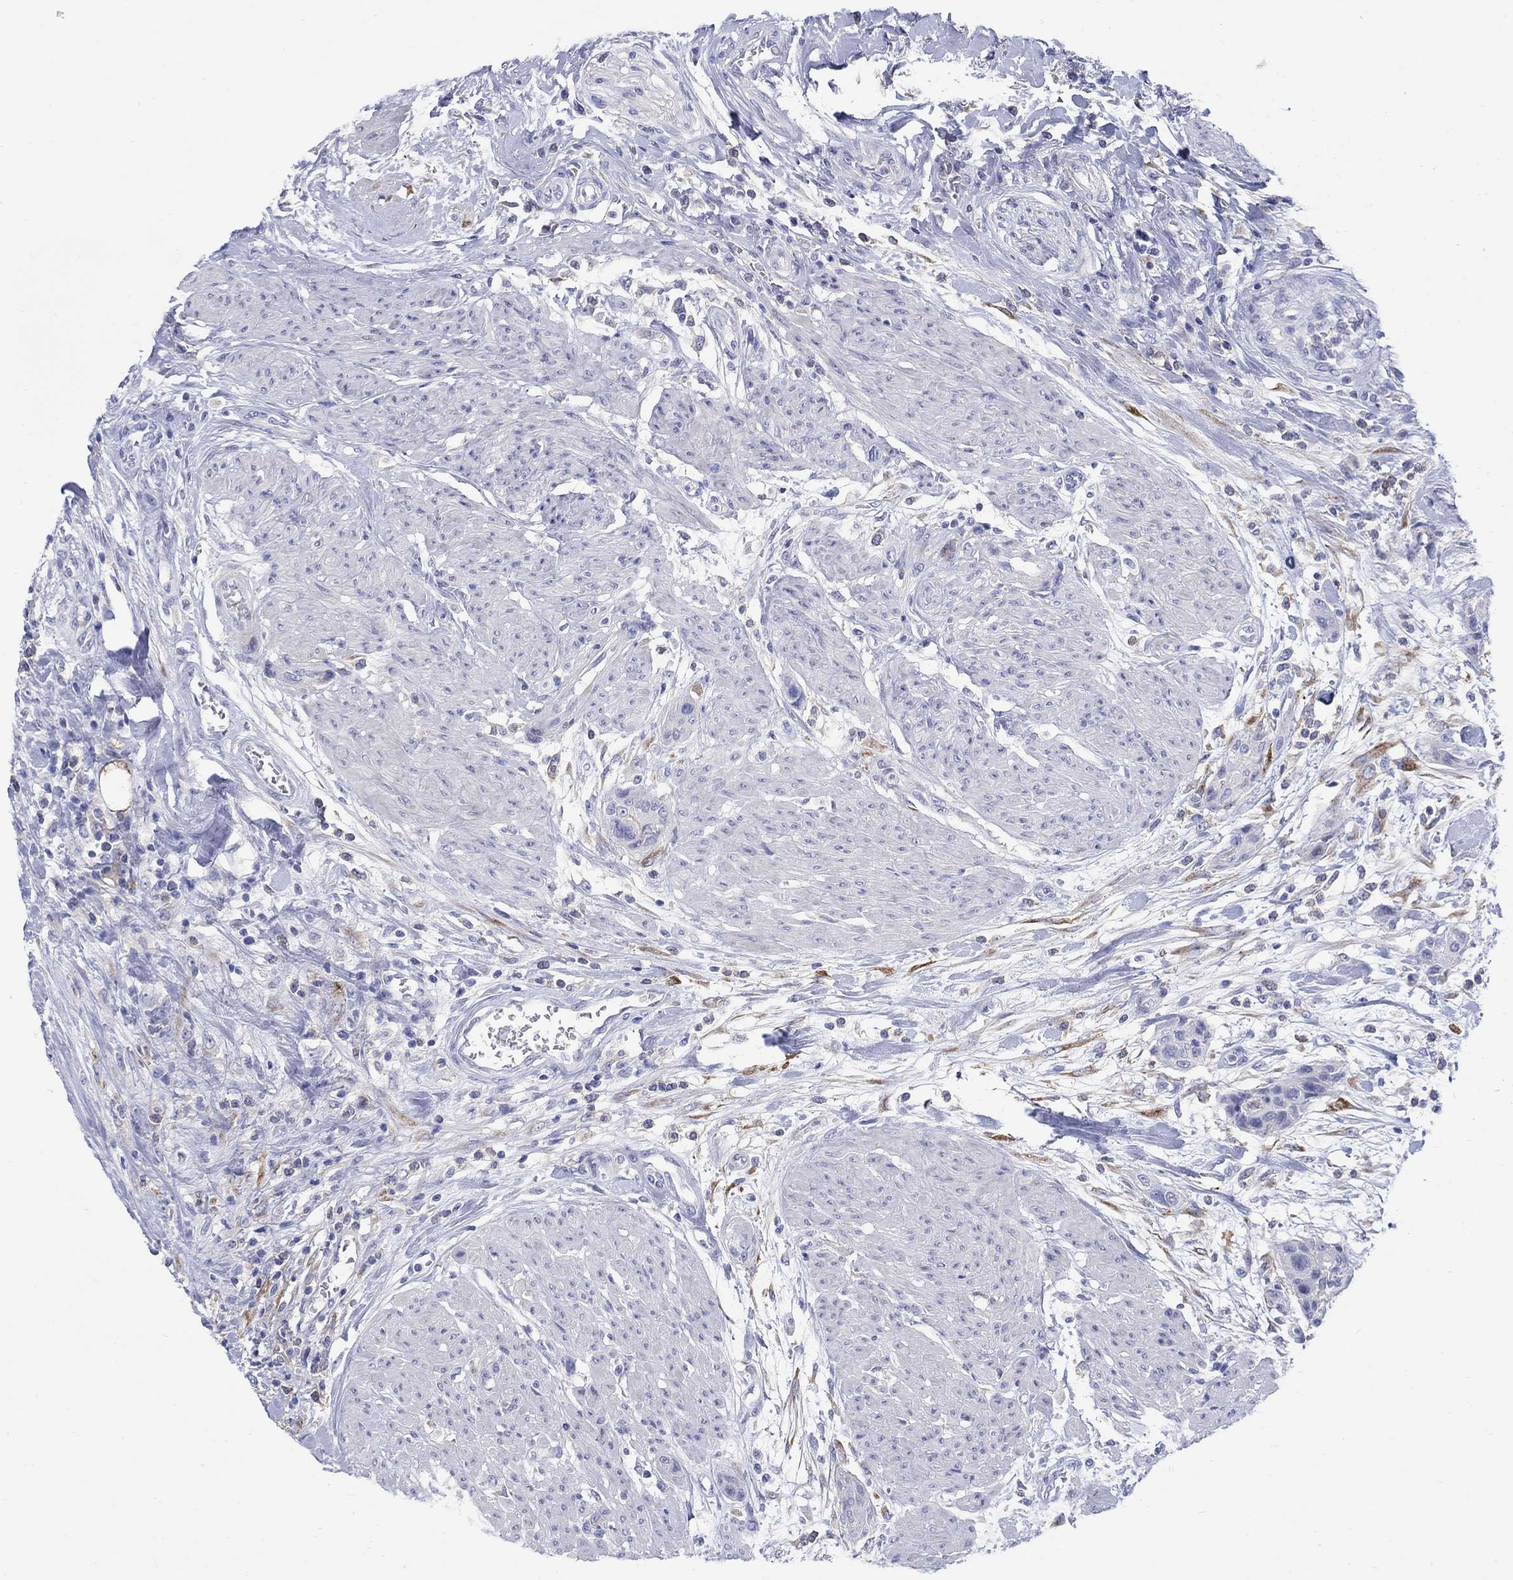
{"staining": {"intensity": "negative", "quantity": "none", "location": "none"}, "tissue": "urothelial cancer", "cell_type": "Tumor cells", "image_type": "cancer", "snomed": [{"axis": "morphology", "description": "Urothelial carcinoma, High grade"}, {"axis": "topography", "description": "Urinary bladder"}], "caption": "The immunohistochemistry (IHC) photomicrograph has no significant positivity in tumor cells of urothelial carcinoma (high-grade) tissue. Brightfield microscopy of IHC stained with DAB (3,3'-diaminobenzidine) (brown) and hematoxylin (blue), captured at high magnification.", "gene": "REEP2", "patient": {"sex": "male", "age": 35}}